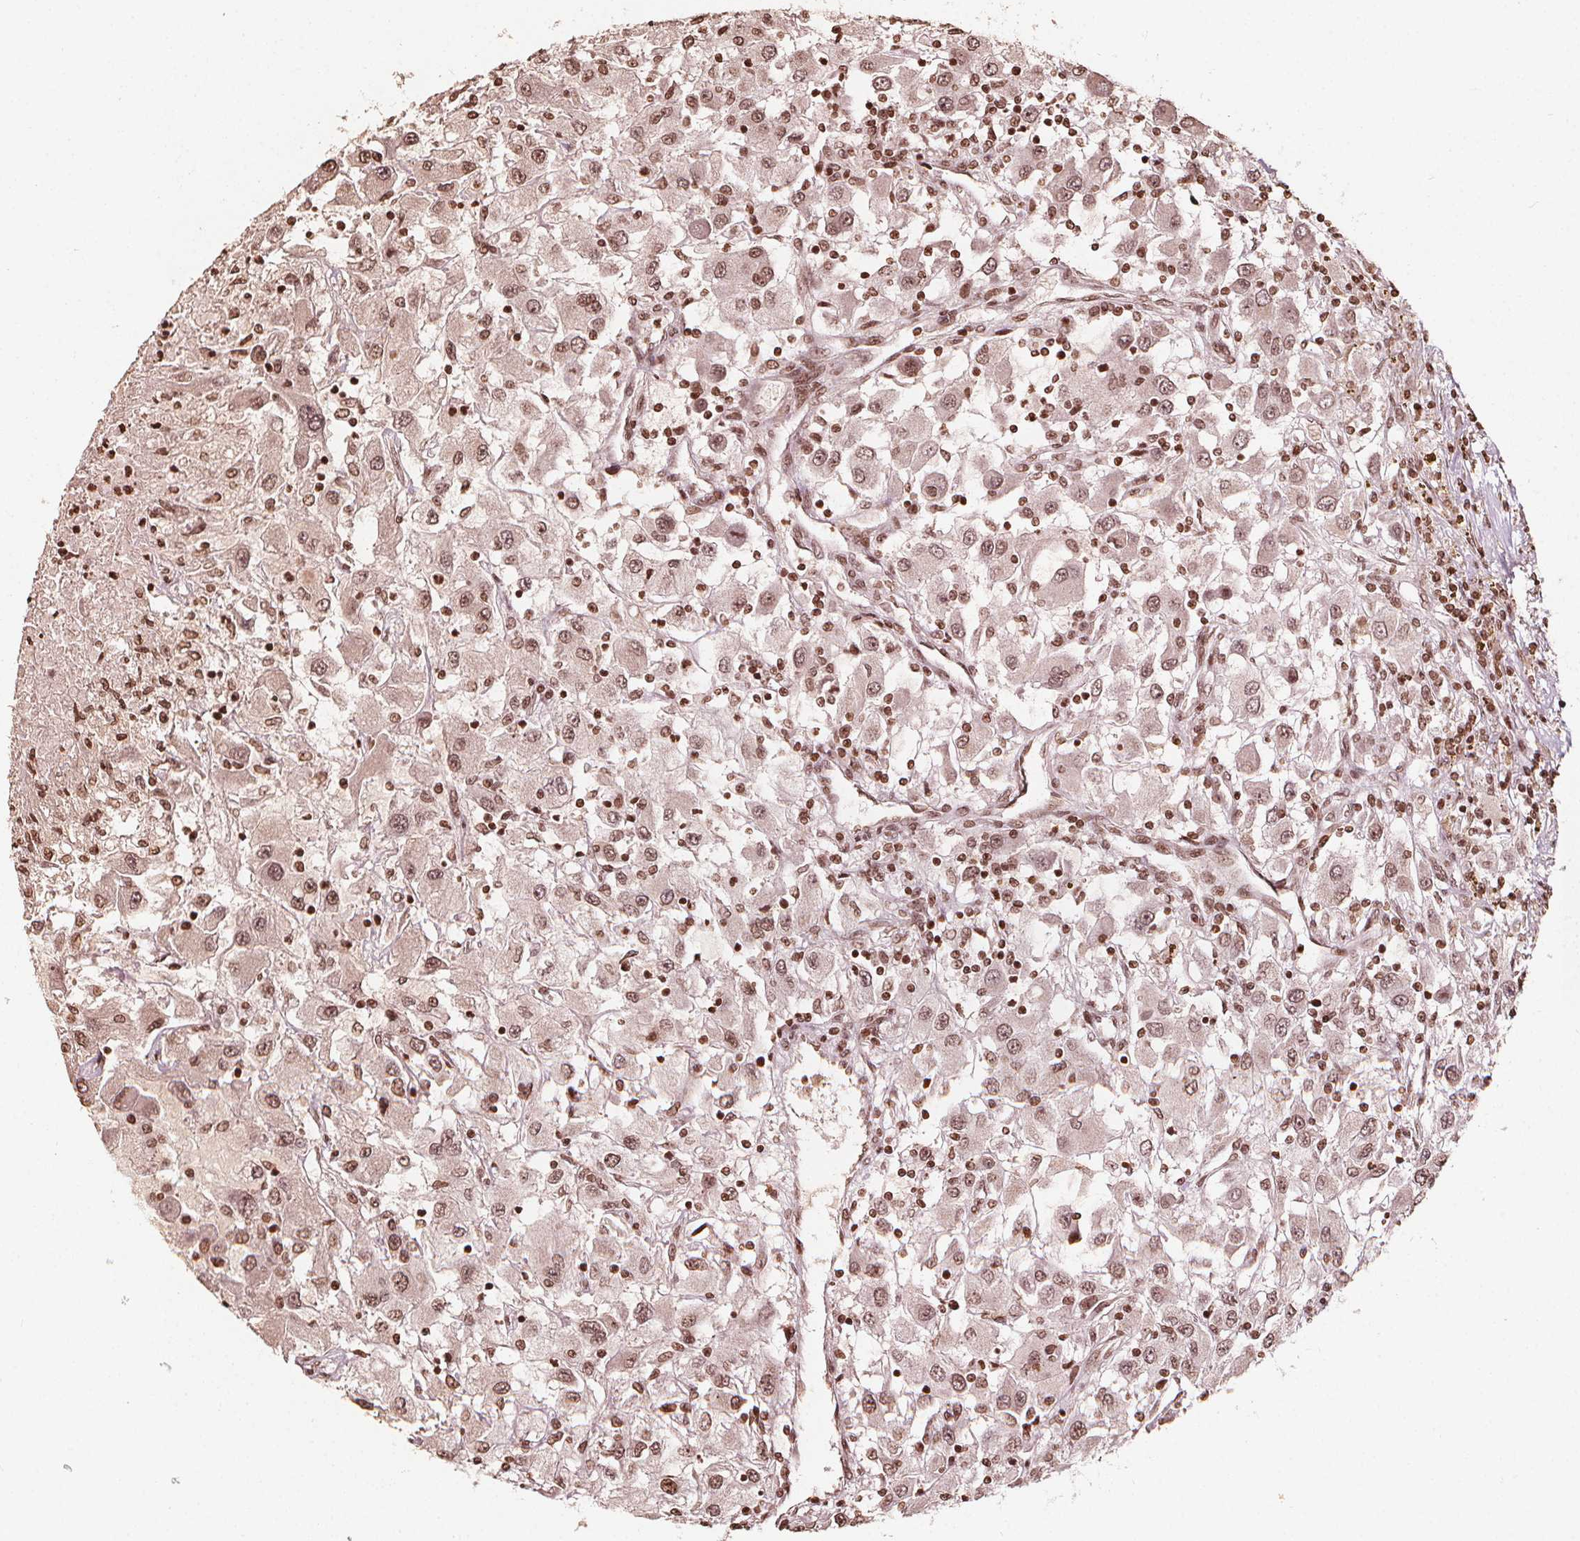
{"staining": {"intensity": "moderate", "quantity": ">75%", "location": "nuclear"}, "tissue": "renal cancer", "cell_type": "Tumor cells", "image_type": "cancer", "snomed": [{"axis": "morphology", "description": "Adenocarcinoma, NOS"}, {"axis": "topography", "description": "Kidney"}], "caption": "High-power microscopy captured an immunohistochemistry histopathology image of adenocarcinoma (renal), revealing moderate nuclear staining in about >75% of tumor cells. The staining was performed using DAB, with brown indicating positive protein expression. Nuclei are stained blue with hematoxylin.", "gene": "H3C14", "patient": {"sex": "female", "age": 67}}